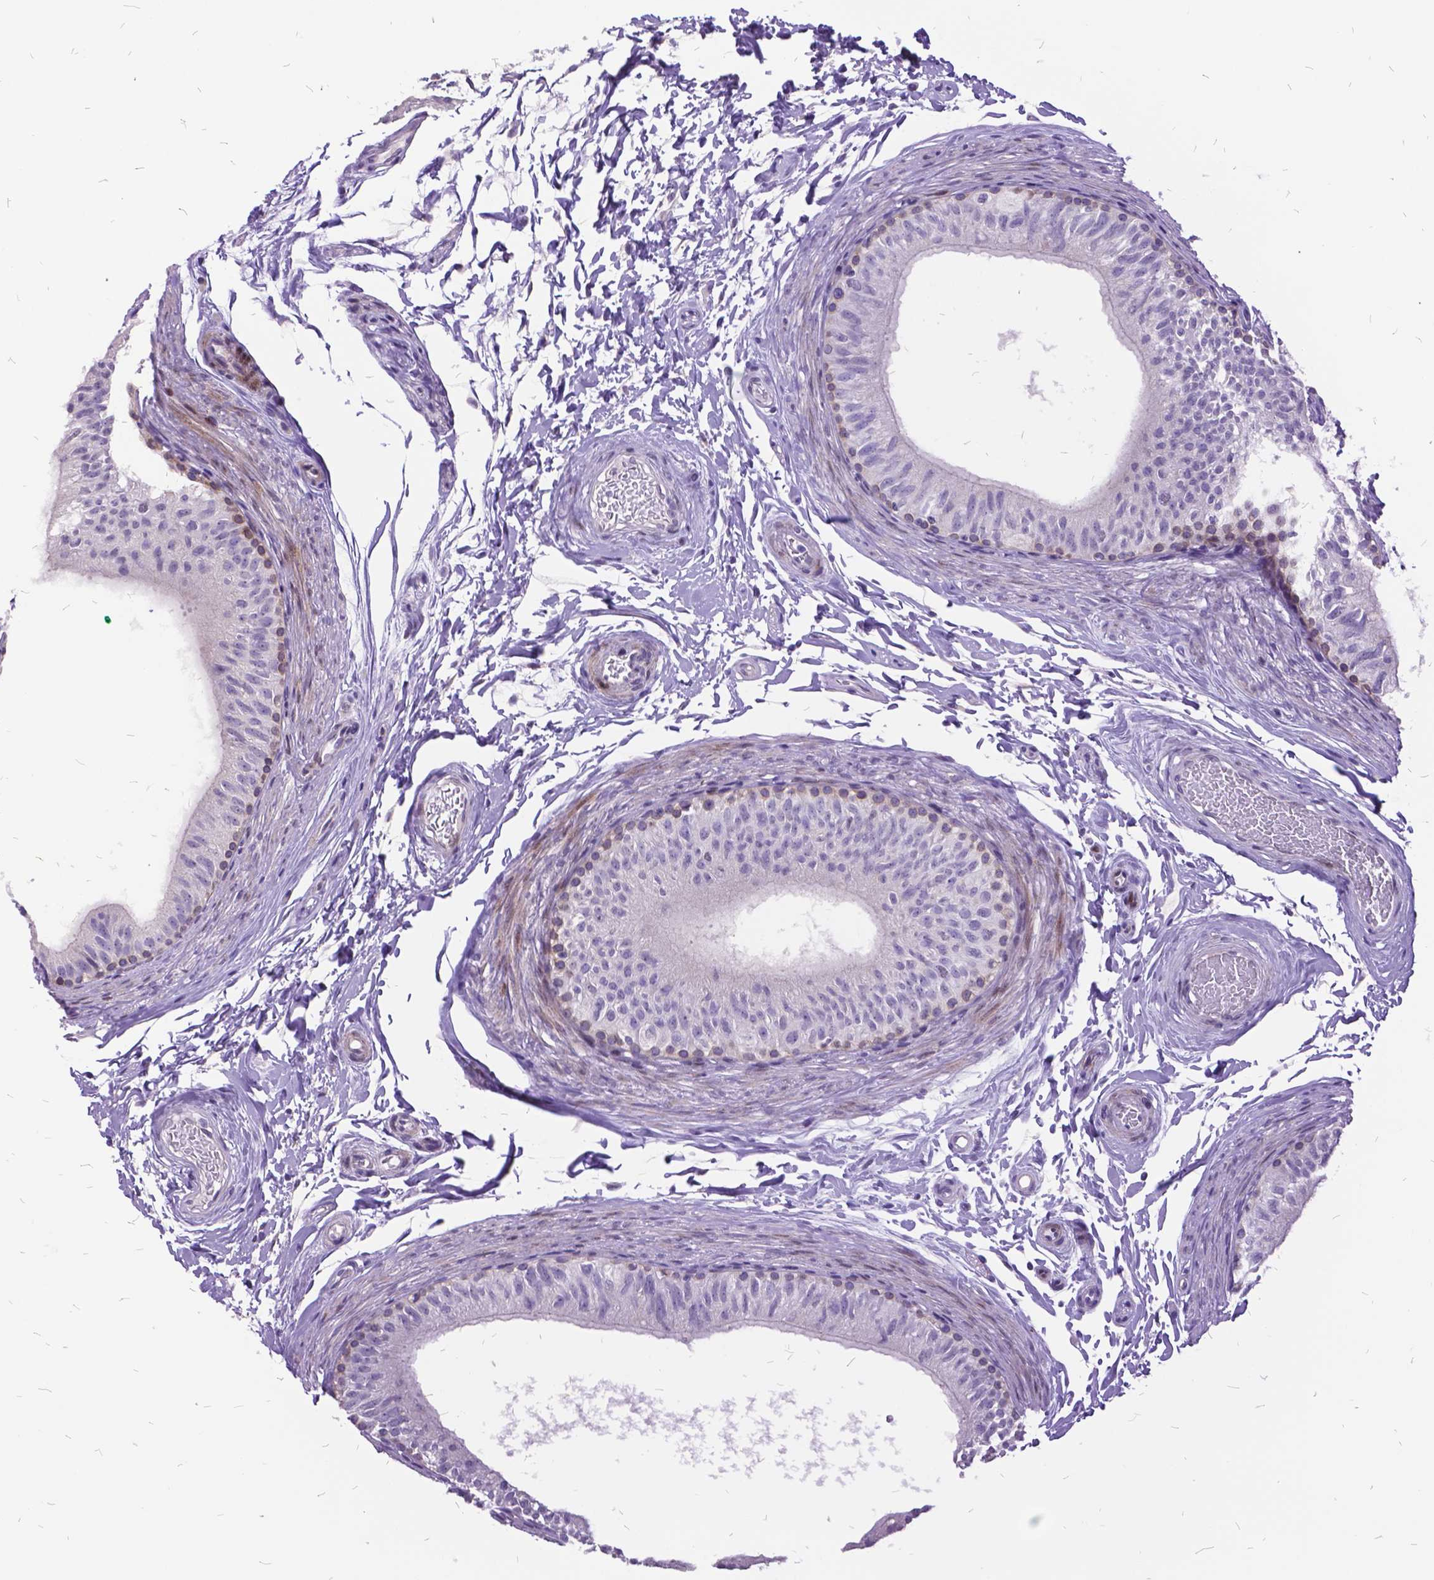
{"staining": {"intensity": "moderate", "quantity": "<25%", "location": "cytoplasmic/membranous"}, "tissue": "epididymis", "cell_type": "Glandular cells", "image_type": "normal", "snomed": [{"axis": "morphology", "description": "Normal tissue, NOS"}, {"axis": "topography", "description": "Epididymis"}], "caption": "Normal epididymis reveals moderate cytoplasmic/membranous positivity in about <25% of glandular cells.", "gene": "ITGB6", "patient": {"sex": "male", "age": 36}}